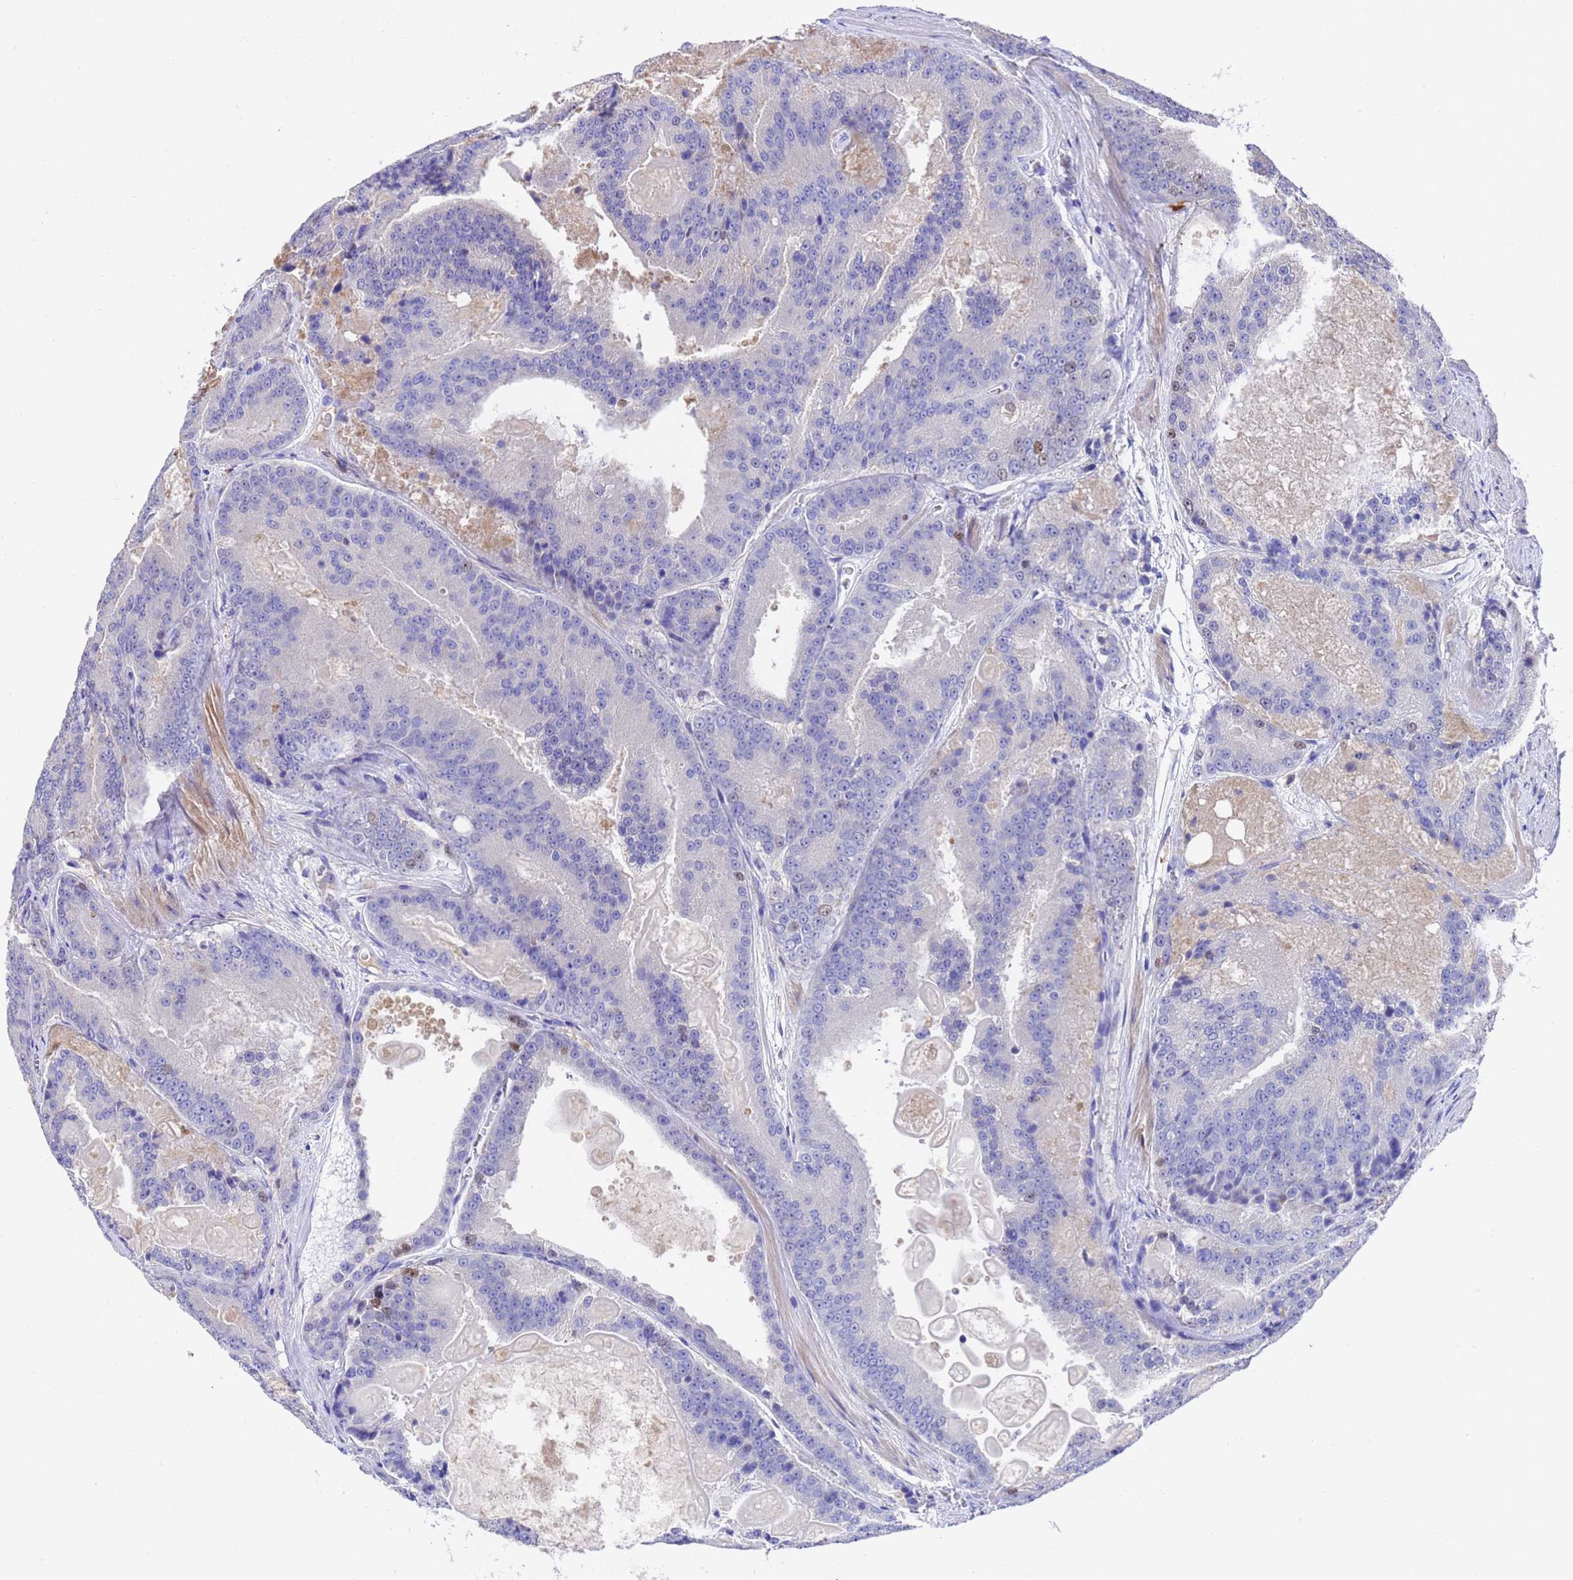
{"staining": {"intensity": "negative", "quantity": "none", "location": "none"}, "tissue": "prostate cancer", "cell_type": "Tumor cells", "image_type": "cancer", "snomed": [{"axis": "morphology", "description": "Adenocarcinoma, High grade"}, {"axis": "topography", "description": "Prostate"}], "caption": "An image of high-grade adenocarcinoma (prostate) stained for a protein exhibits no brown staining in tumor cells. (DAB (3,3'-diaminobenzidine) IHC with hematoxylin counter stain).", "gene": "ELP6", "patient": {"sex": "male", "age": 61}}